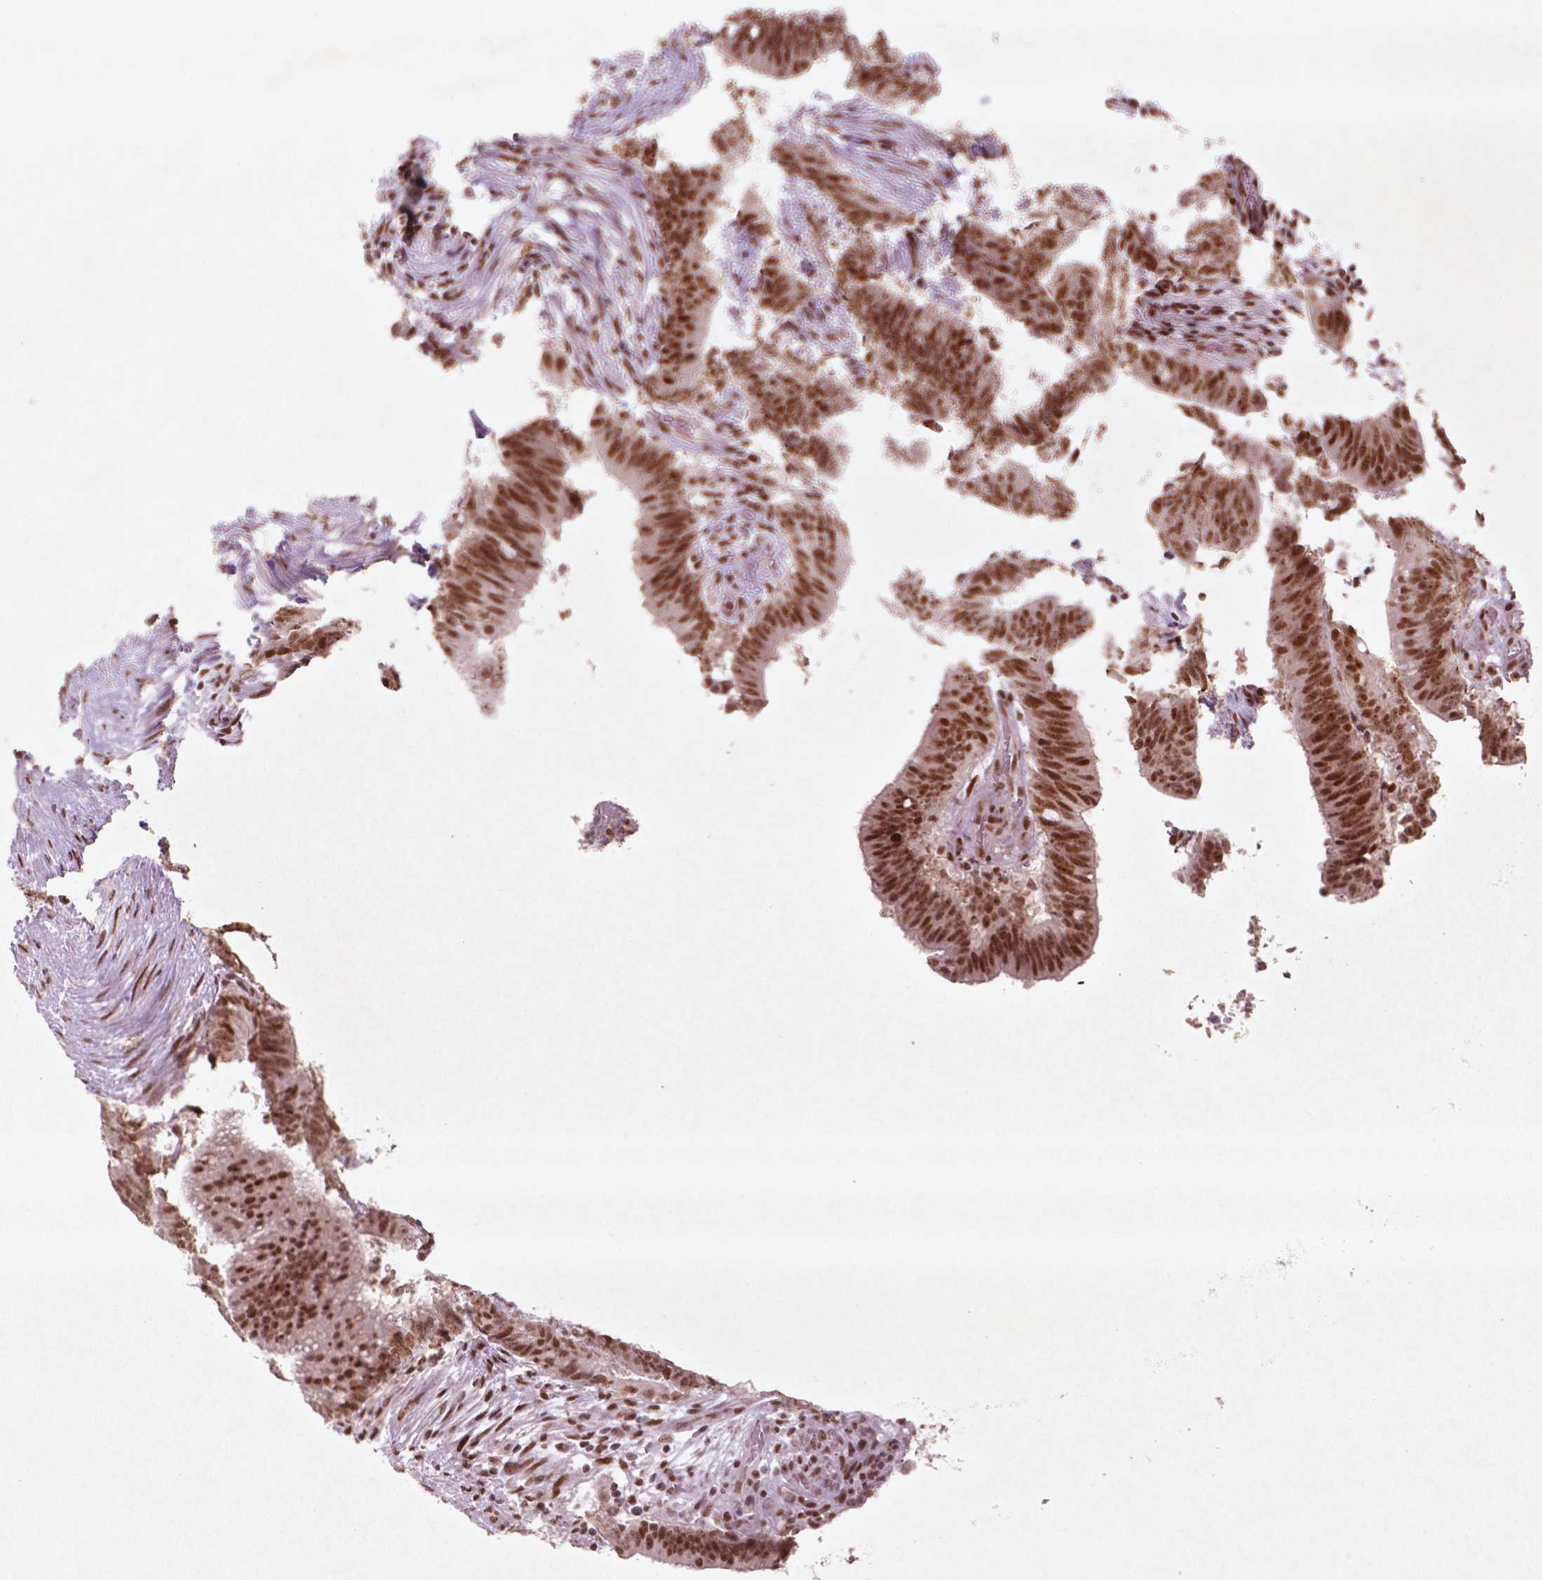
{"staining": {"intensity": "strong", "quantity": ">75%", "location": "nuclear"}, "tissue": "colorectal cancer", "cell_type": "Tumor cells", "image_type": "cancer", "snomed": [{"axis": "morphology", "description": "Adenocarcinoma, NOS"}, {"axis": "topography", "description": "Colon"}], "caption": "Adenocarcinoma (colorectal) stained for a protein demonstrates strong nuclear positivity in tumor cells.", "gene": "HMG20B", "patient": {"sex": "female", "age": 43}}